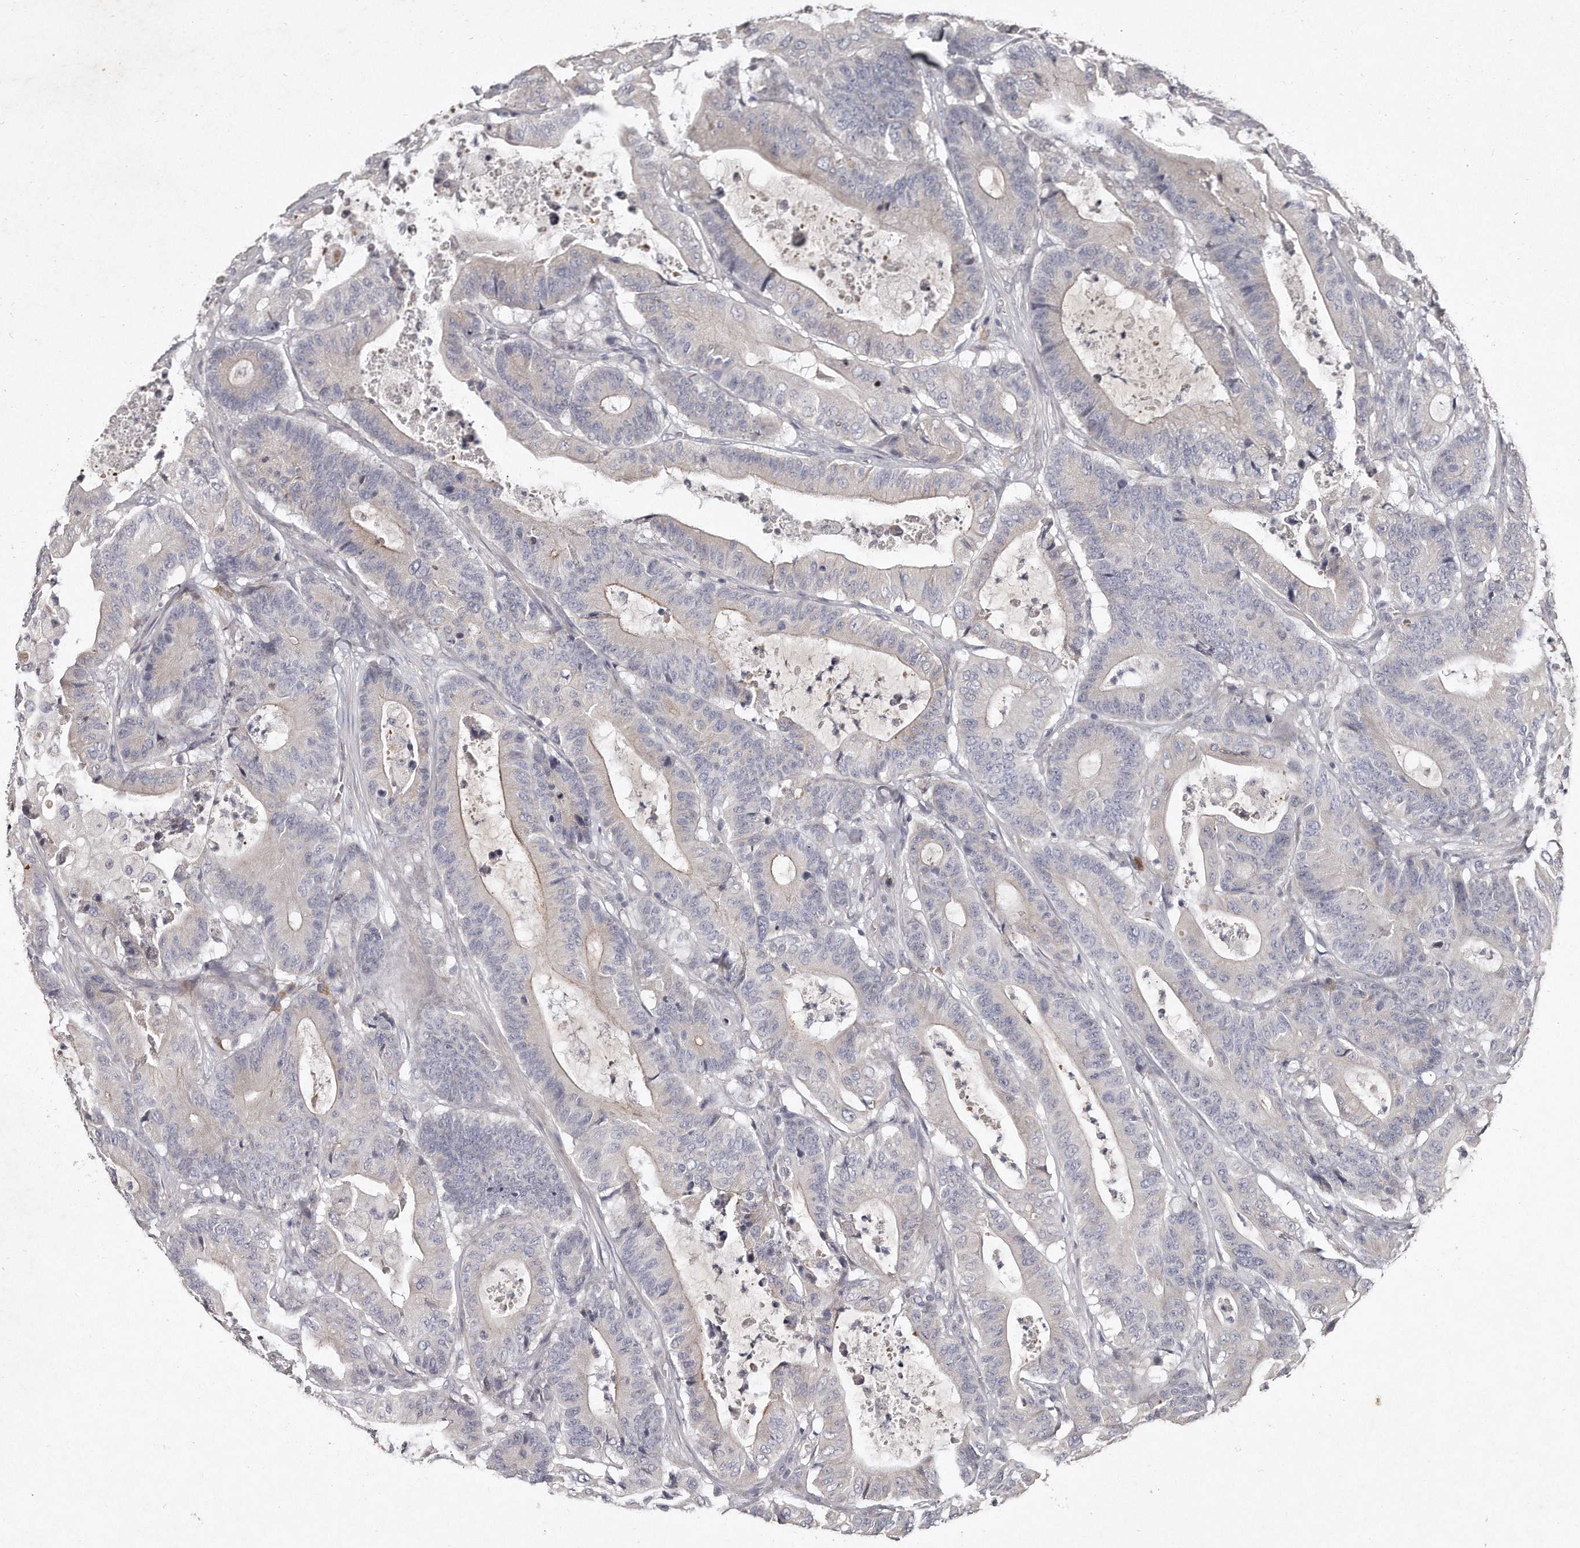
{"staining": {"intensity": "negative", "quantity": "none", "location": "none"}, "tissue": "colorectal cancer", "cell_type": "Tumor cells", "image_type": "cancer", "snomed": [{"axis": "morphology", "description": "Adenocarcinoma, NOS"}, {"axis": "topography", "description": "Colon"}], "caption": "The histopathology image reveals no staining of tumor cells in adenocarcinoma (colorectal).", "gene": "TECR", "patient": {"sex": "female", "age": 84}}